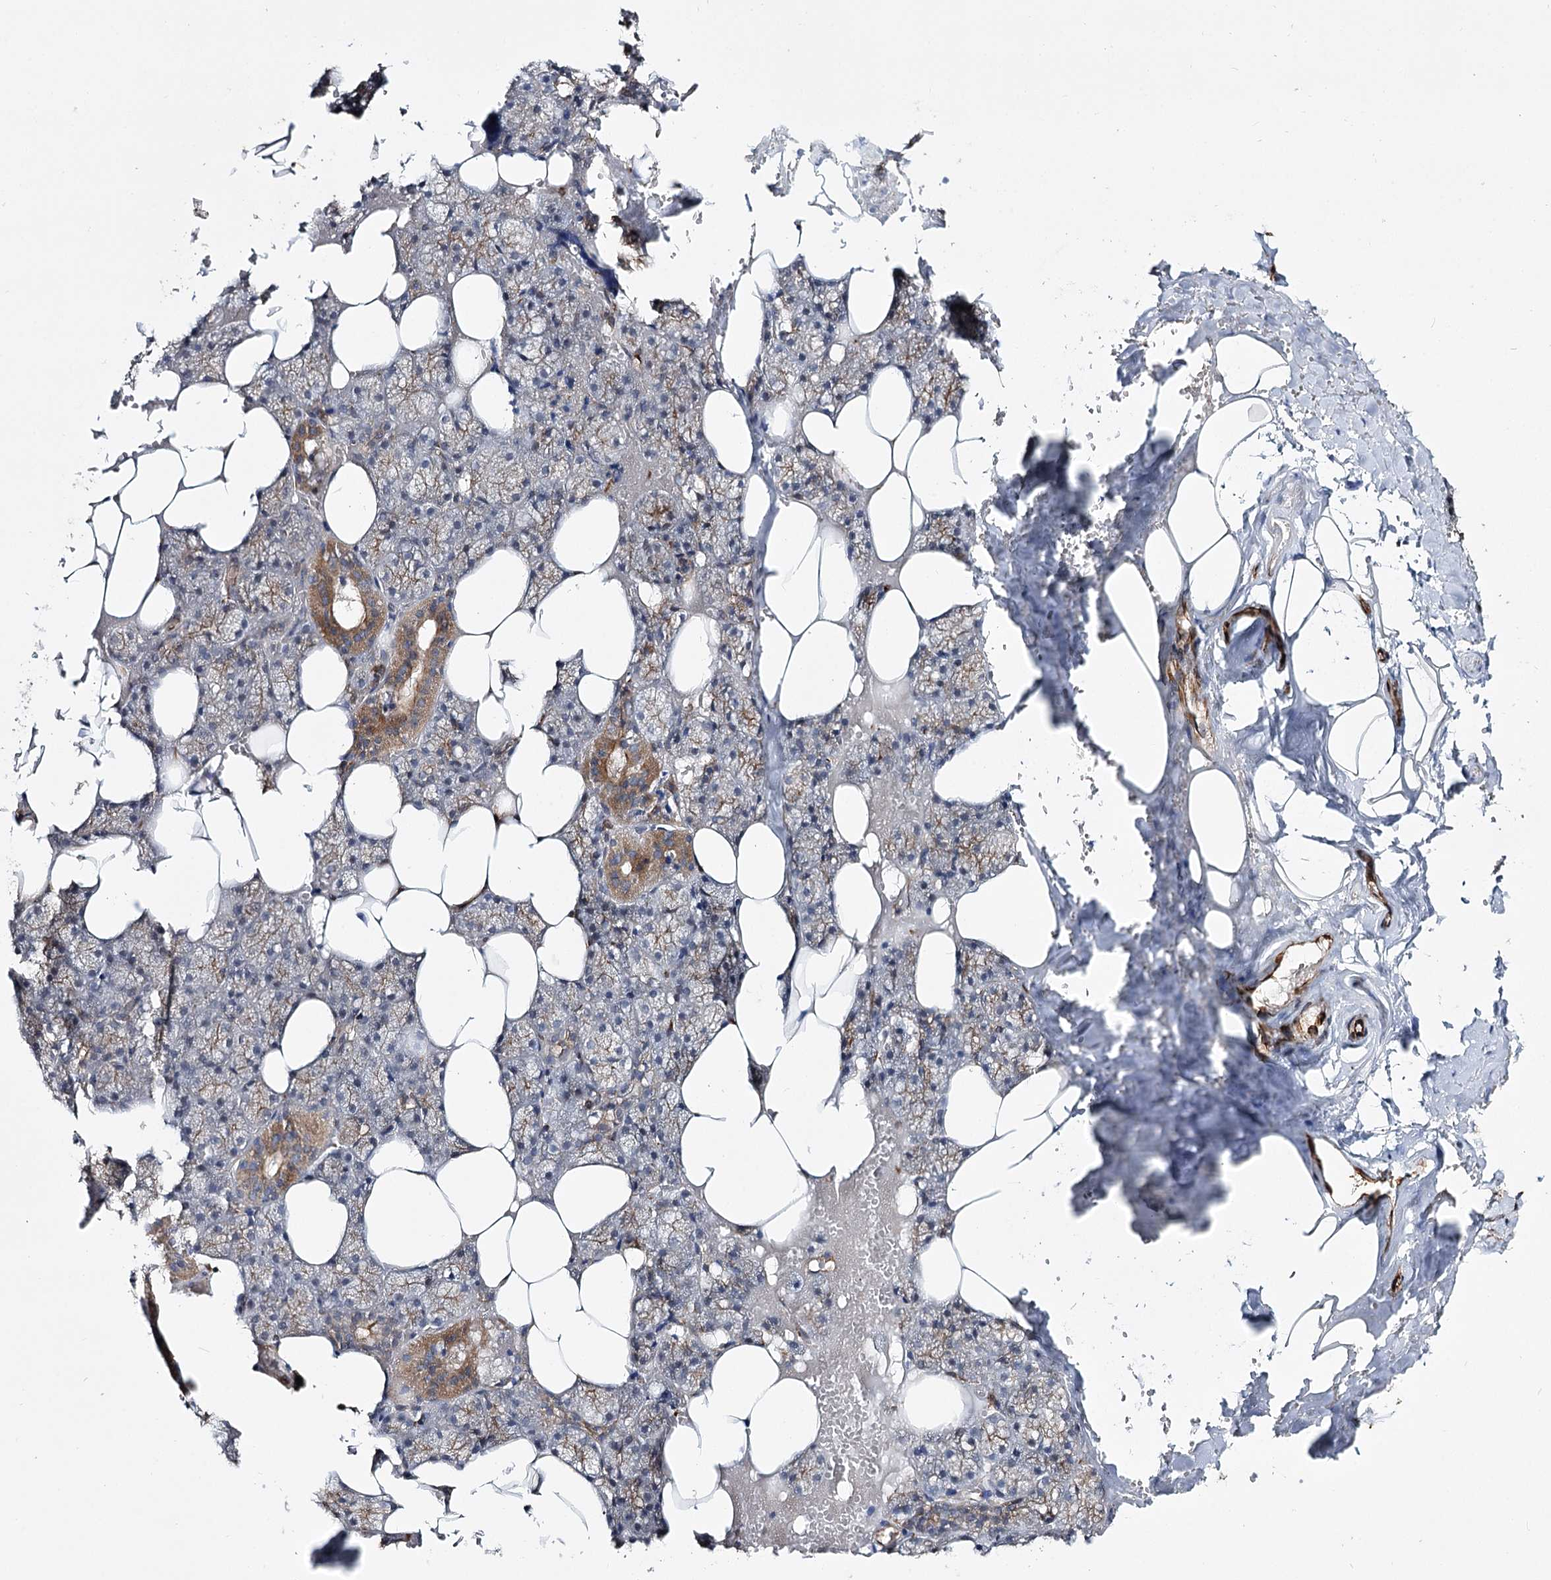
{"staining": {"intensity": "moderate", "quantity": "25%-75%", "location": "cytoplasmic/membranous"}, "tissue": "salivary gland", "cell_type": "Glandular cells", "image_type": "normal", "snomed": [{"axis": "morphology", "description": "Normal tissue, NOS"}, {"axis": "topography", "description": "Salivary gland"}], "caption": "Immunohistochemical staining of normal salivary gland shows medium levels of moderate cytoplasmic/membranous expression in approximately 25%-75% of glandular cells.", "gene": "DPEP2", "patient": {"sex": "male", "age": 62}}